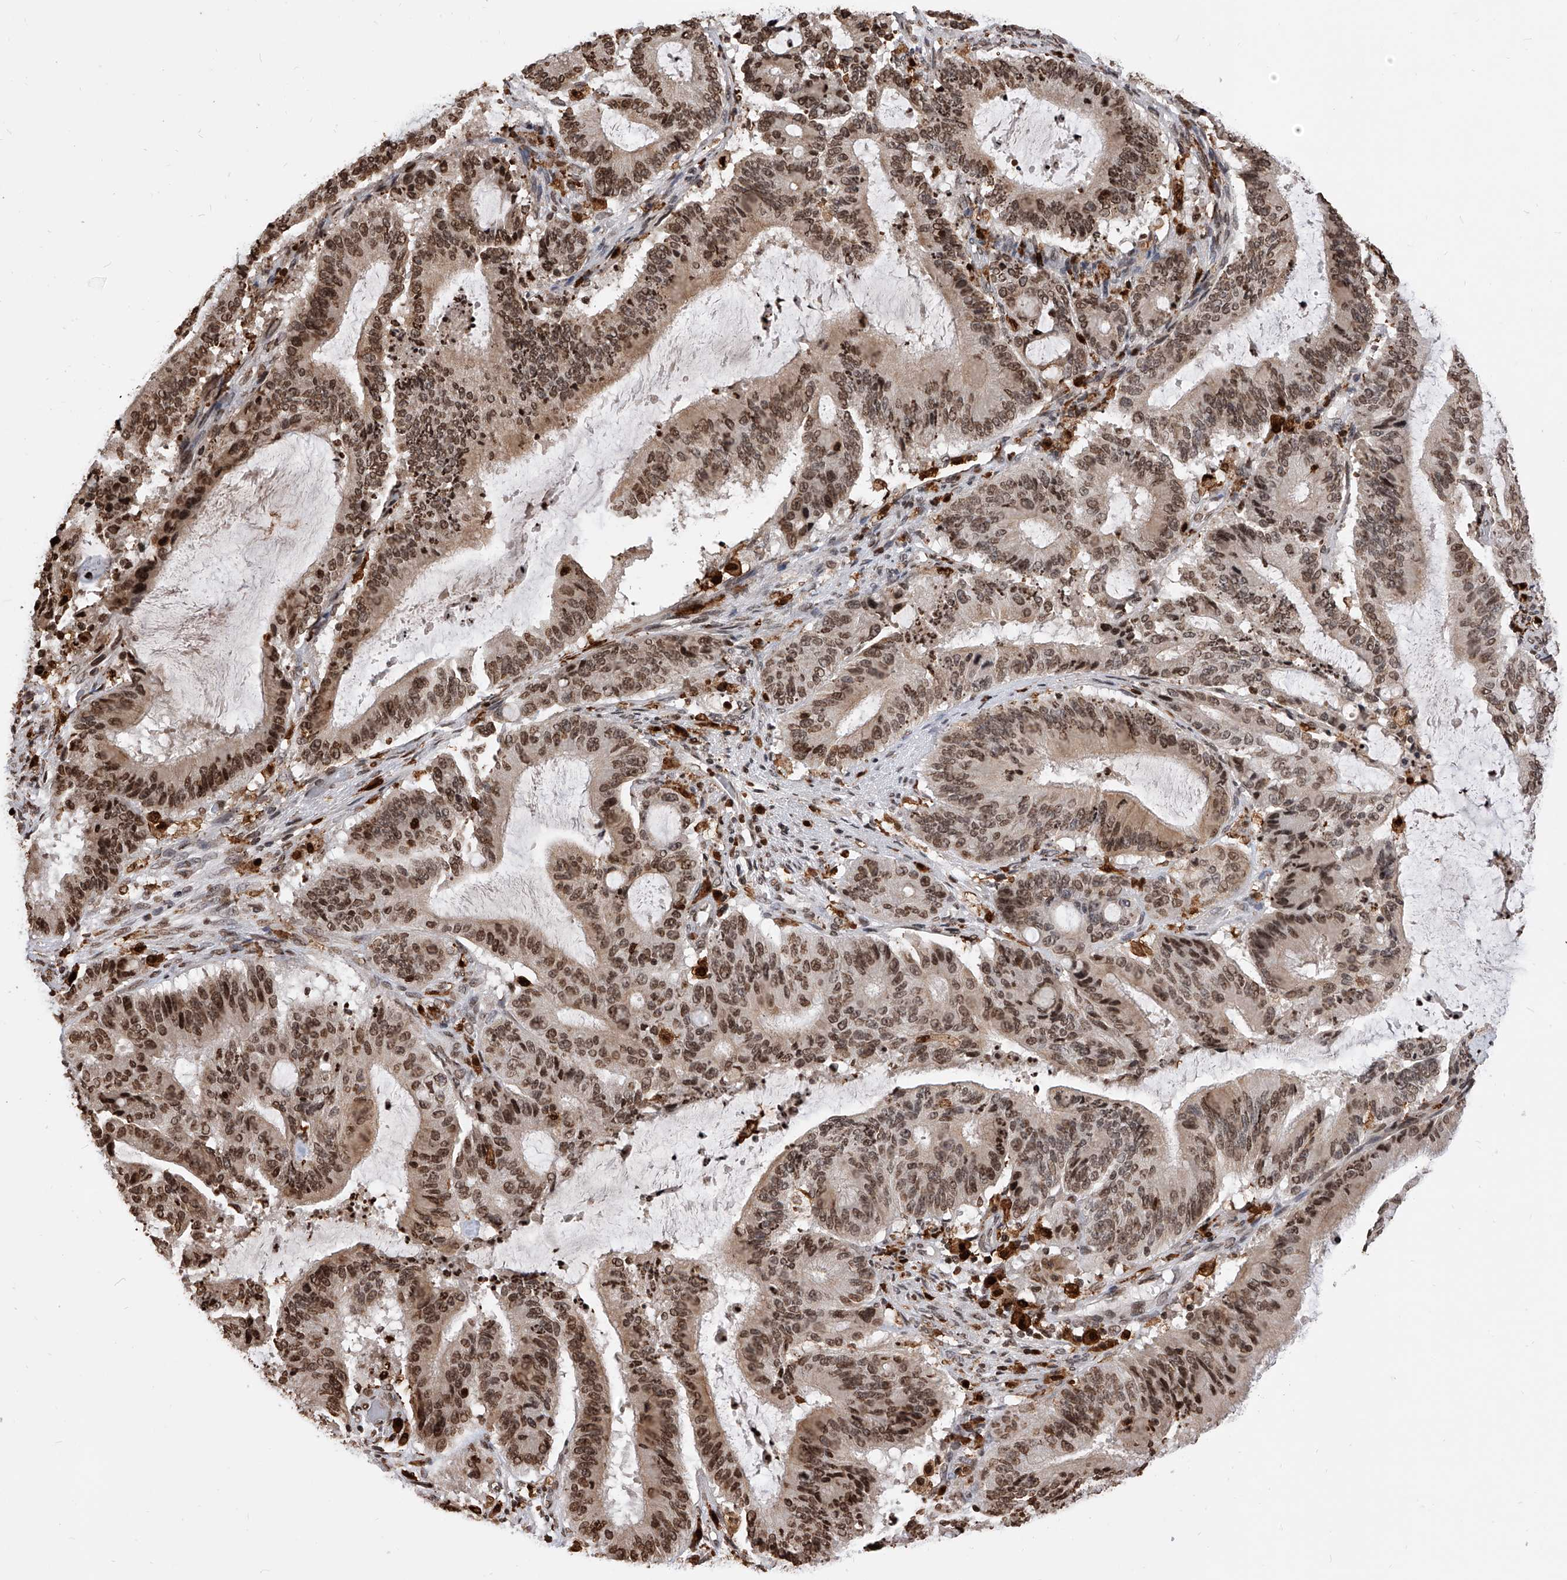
{"staining": {"intensity": "moderate", "quantity": ">75%", "location": "nuclear"}, "tissue": "liver cancer", "cell_type": "Tumor cells", "image_type": "cancer", "snomed": [{"axis": "morphology", "description": "Normal tissue, NOS"}, {"axis": "morphology", "description": "Cholangiocarcinoma"}, {"axis": "topography", "description": "Liver"}, {"axis": "topography", "description": "Peripheral nerve tissue"}], "caption": "About >75% of tumor cells in liver cholangiocarcinoma show moderate nuclear protein staining as visualized by brown immunohistochemical staining.", "gene": "CFAP410", "patient": {"sex": "female", "age": 73}}